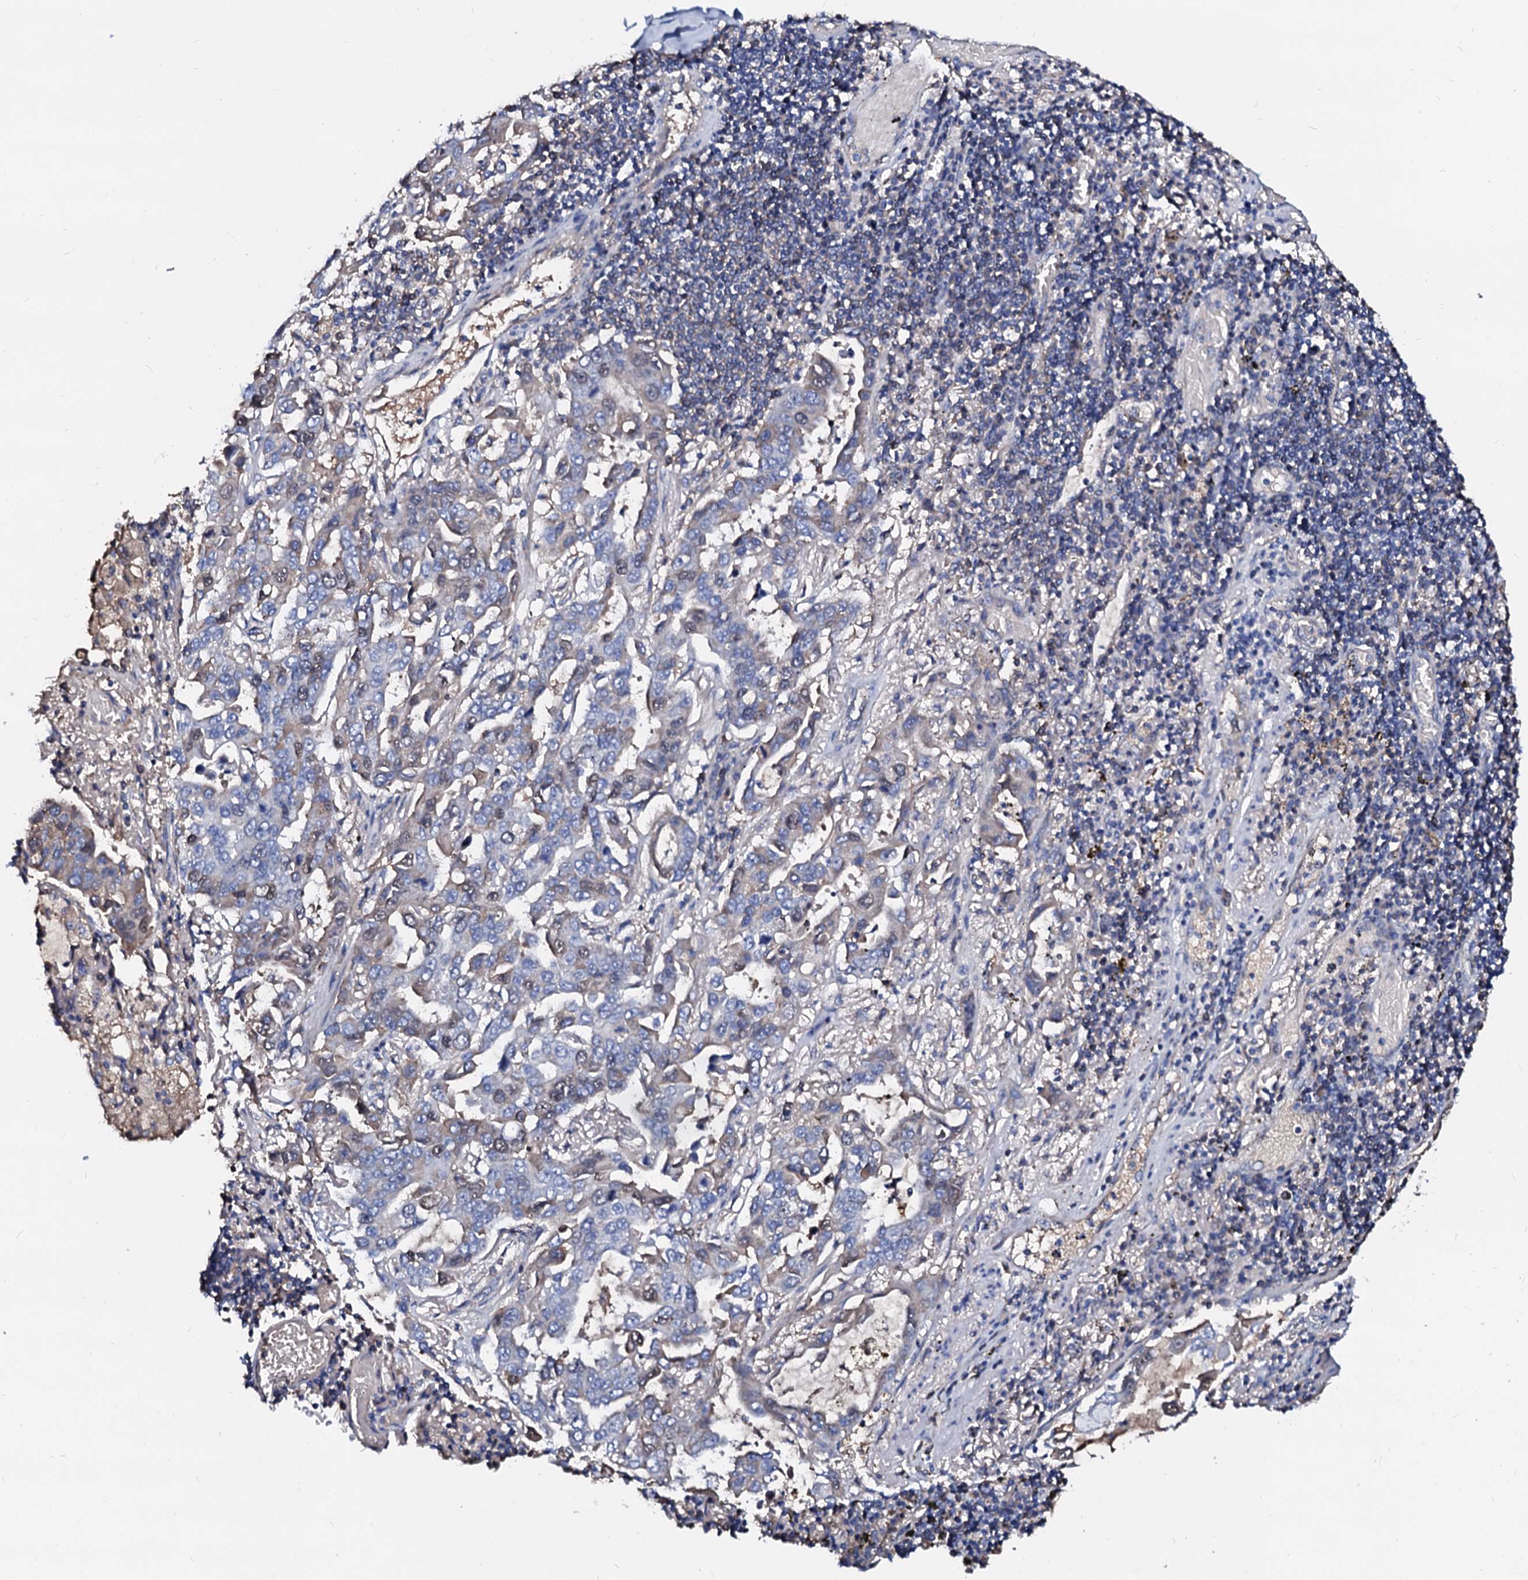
{"staining": {"intensity": "weak", "quantity": "<25%", "location": "nuclear"}, "tissue": "lung cancer", "cell_type": "Tumor cells", "image_type": "cancer", "snomed": [{"axis": "morphology", "description": "Adenocarcinoma, NOS"}, {"axis": "topography", "description": "Lung"}], "caption": "Human lung adenocarcinoma stained for a protein using immunohistochemistry (IHC) exhibits no positivity in tumor cells.", "gene": "CSKMT", "patient": {"sex": "male", "age": 64}}